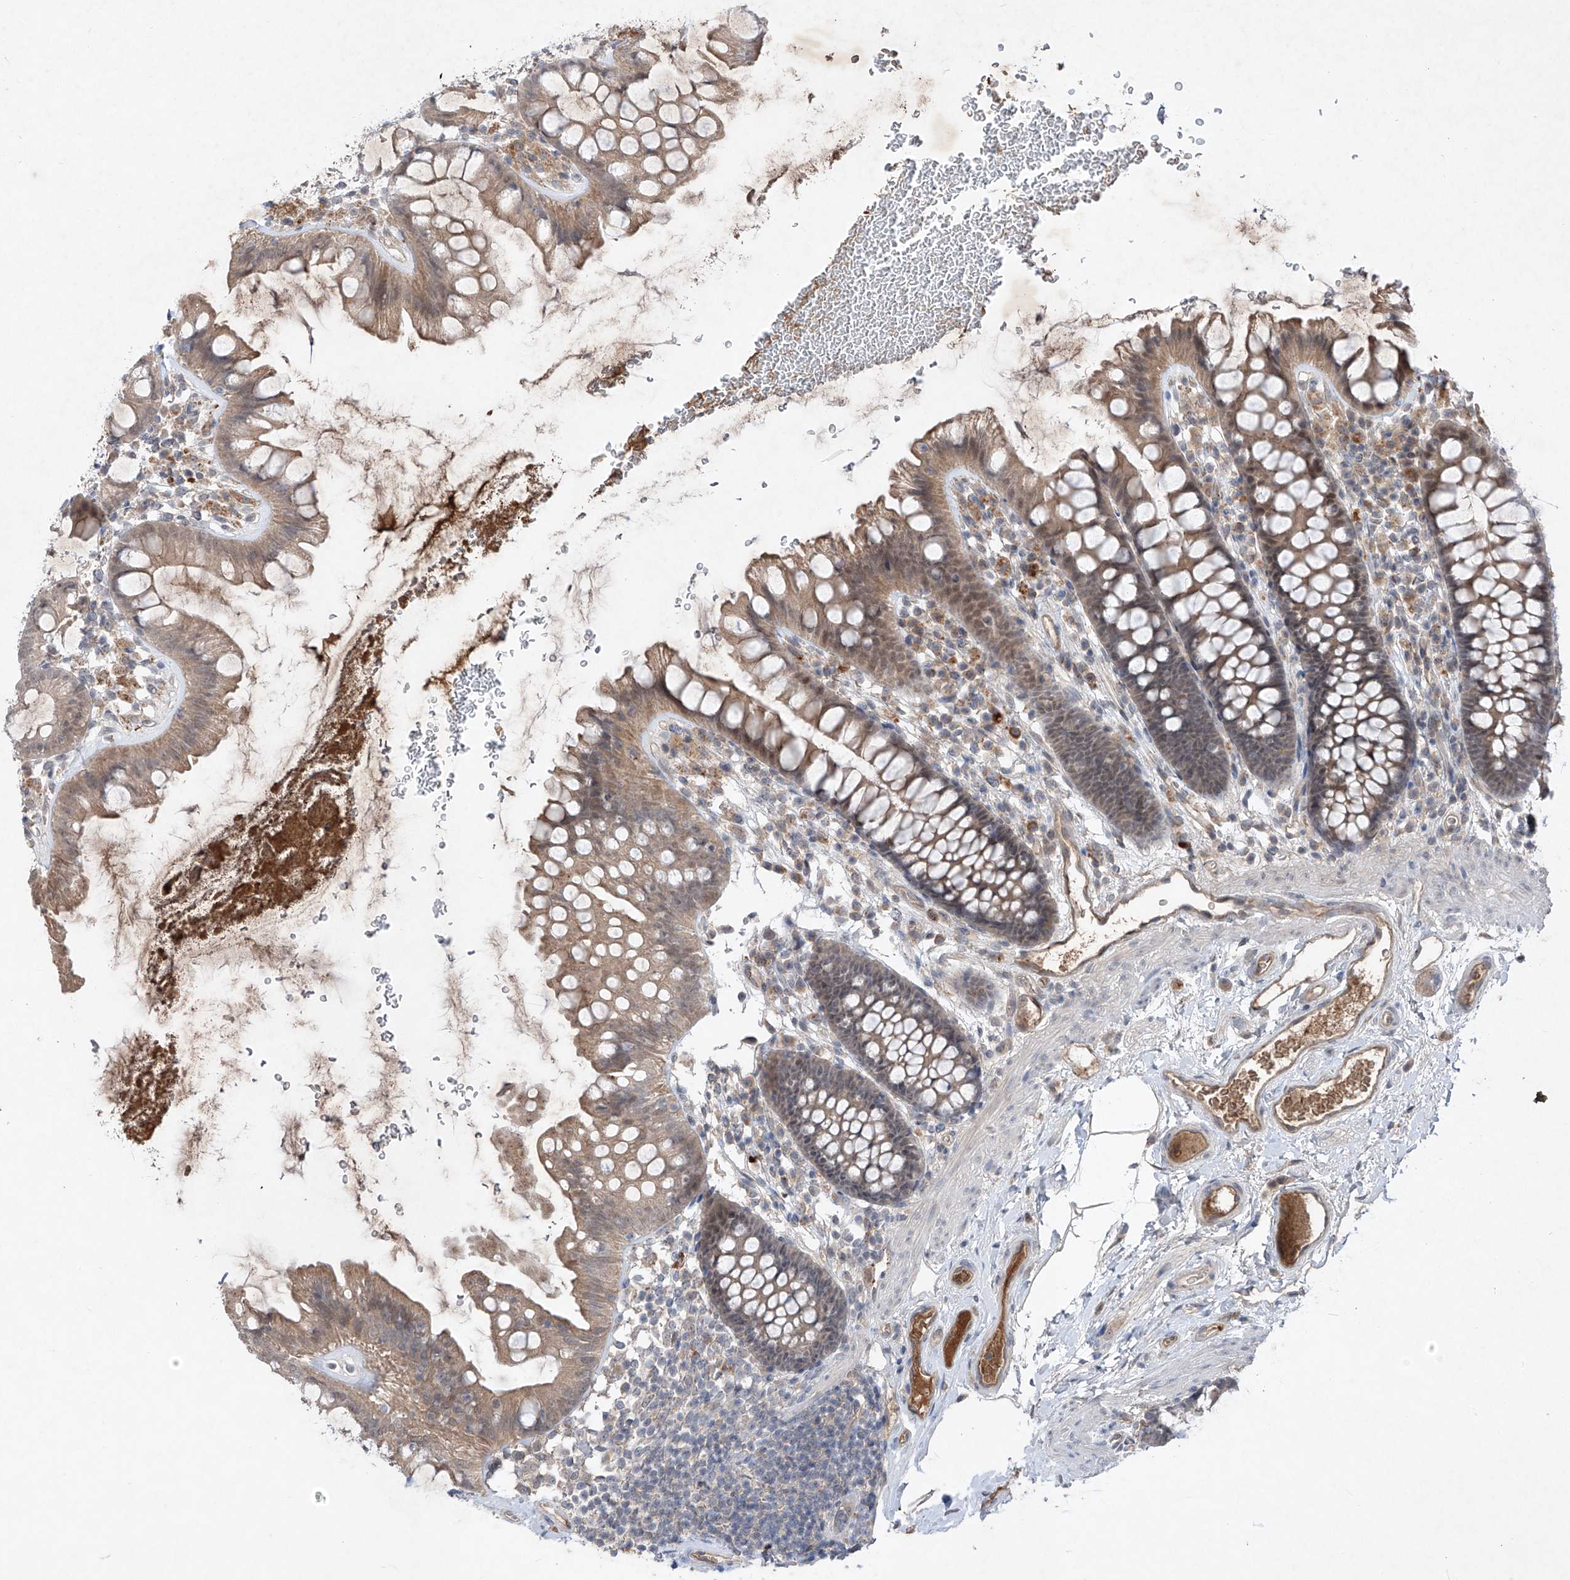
{"staining": {"intensity": "moderate", "quantity": ">75%", "location": "cytoplasmic/membranous"}, "tissue": "colon", "cell_type": "Endothelial cells", "image_type": "normal", "snomed": [{"axis": "morphology", "description": "Normal tissue, NOS"}, {"axis": "topography", "description": "Colon"}], "caption": "Colon stained with immunohistochemistry demonstrates moderate cytoplasmic/membranous staining in about >75% of endothelial cells. The staining was performed using DAB (3,3'-diaminobenzidine) to visualize the protein expression in brown, while the nuclei were stained in blue with hematoxylin (Magnification: 20x).", "gene": "FAM135A", "patient": {"sex": "female", "age": 62}}